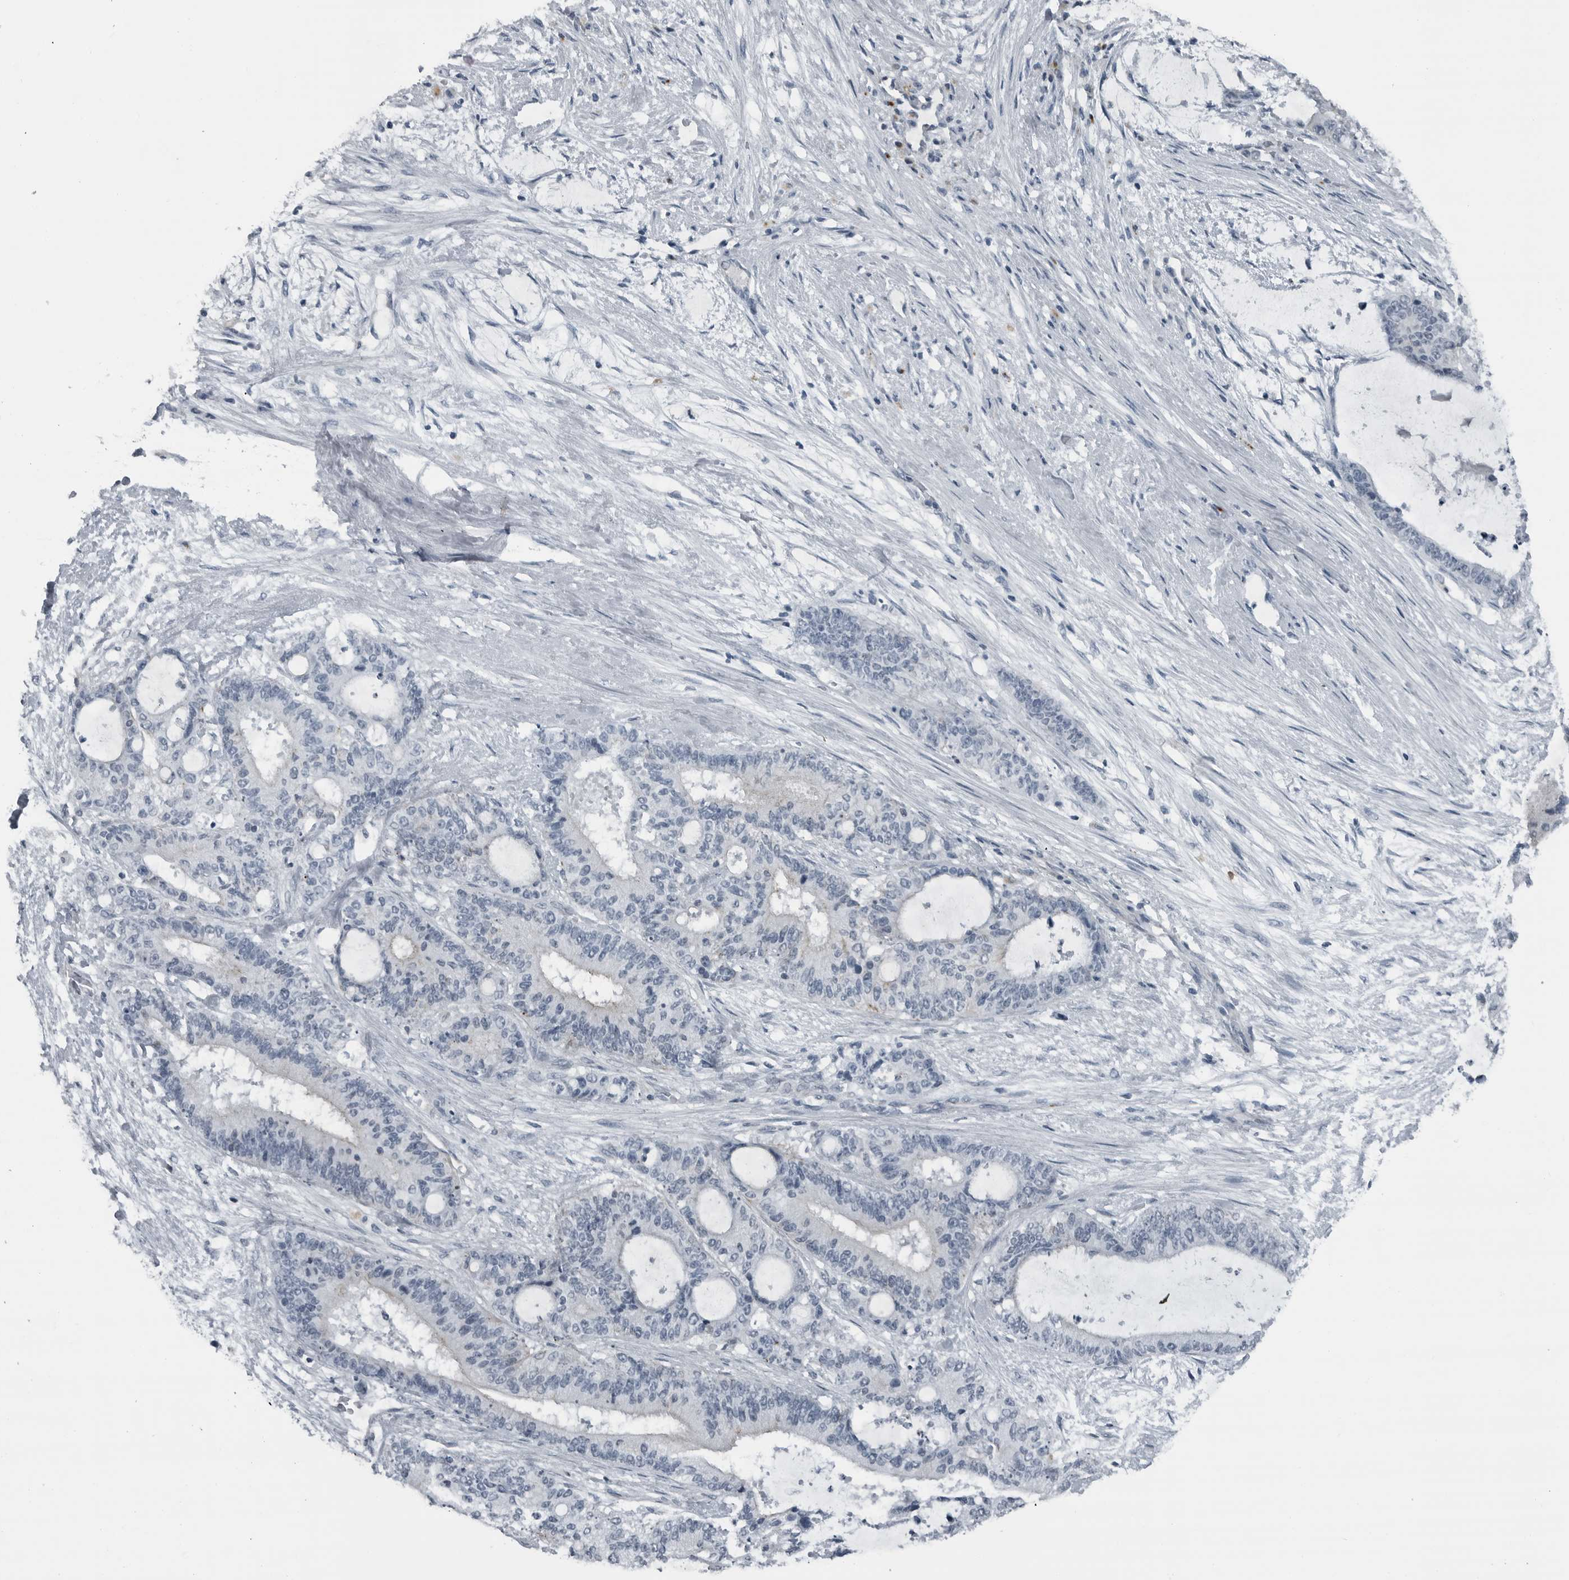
{"staining": {"intensity": "moderate", "quantity": "<25%", "location": "cytoplasmic/membranous"}, "tissue": "liver cancer", "cell_type": "Tumor cells", "image_type": "cancer", "snomed": [{"axis": "morphology", "description": "Normal tissue, NOS"}, {"axis": "morphology", "description": "Cholangiocarcinoma"}, {"axis": "topography", "description": "Liver"}, {"axis": "topography", "description": "Peripheral nerve tissue"}], "caption": "A brown stain shows moderate cytoplasmic/membranous positivity of a protein in cholangiocarcinoma (liver) tumor cells. Using DAB (3,3'-diaminobenzidine) (brown) and hematoxylin (blue) stains, captured at high magnification using brightfield microscopy.", "gene": "GAK", "patient": {"sex": "female", "age": 73}}